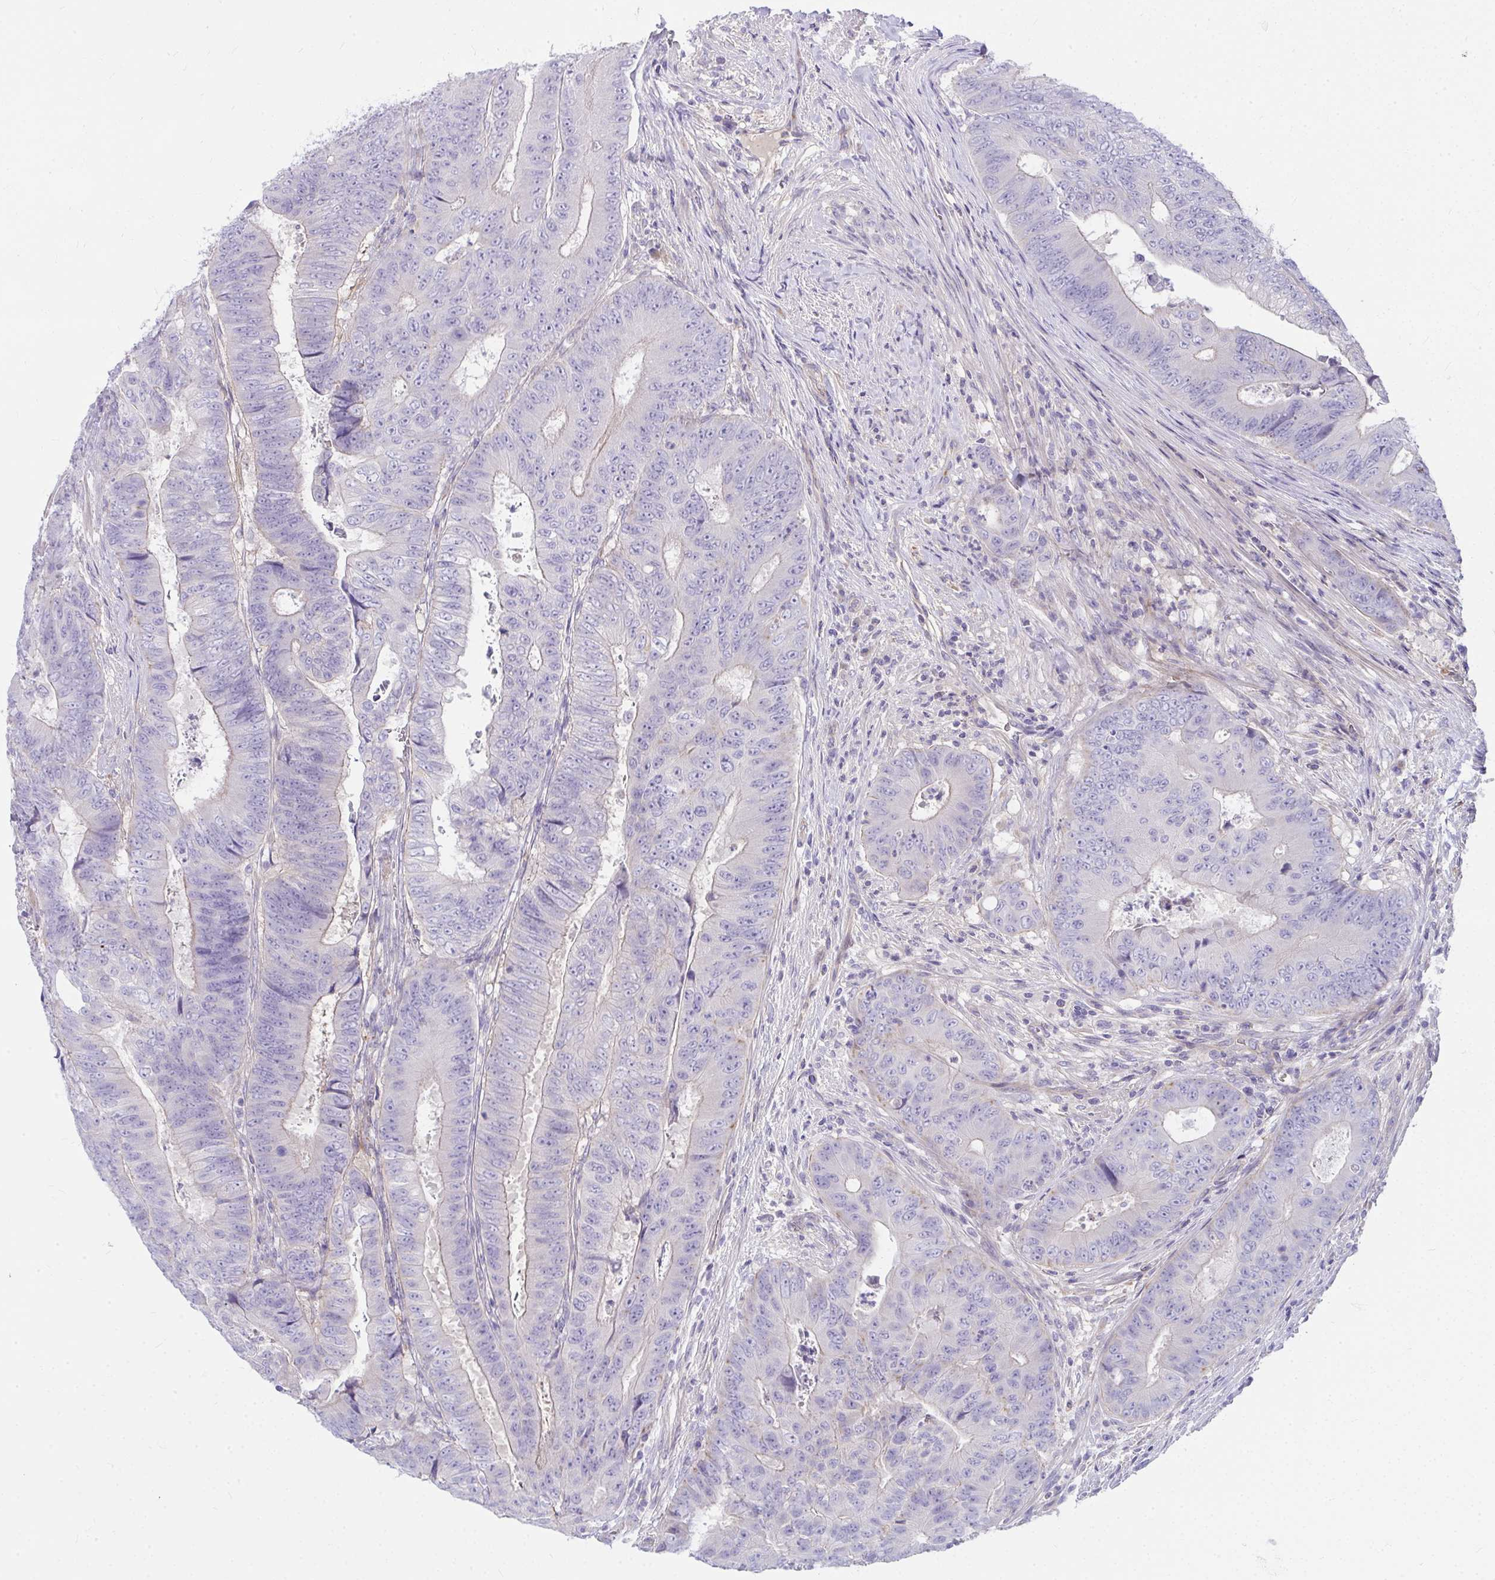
{"staining": {"intensity": "negative", "quantity": "none", "location": "none"}, "tissue": "colorectal cancer", "cell_type": "Tumor cells", "image_type": "cancer", "snomed": [{"axis": "morphology", "description": "Adenocarcinoma, NOS"}, {"axis": "topography", "description": "Colon"}], "caption": "Colorectal cancer stained for a protein using immunohistochemistry displays no positivity tumor cells.", "gene": "LRRC36", "patient": {"sex": "female", "age": 48}}